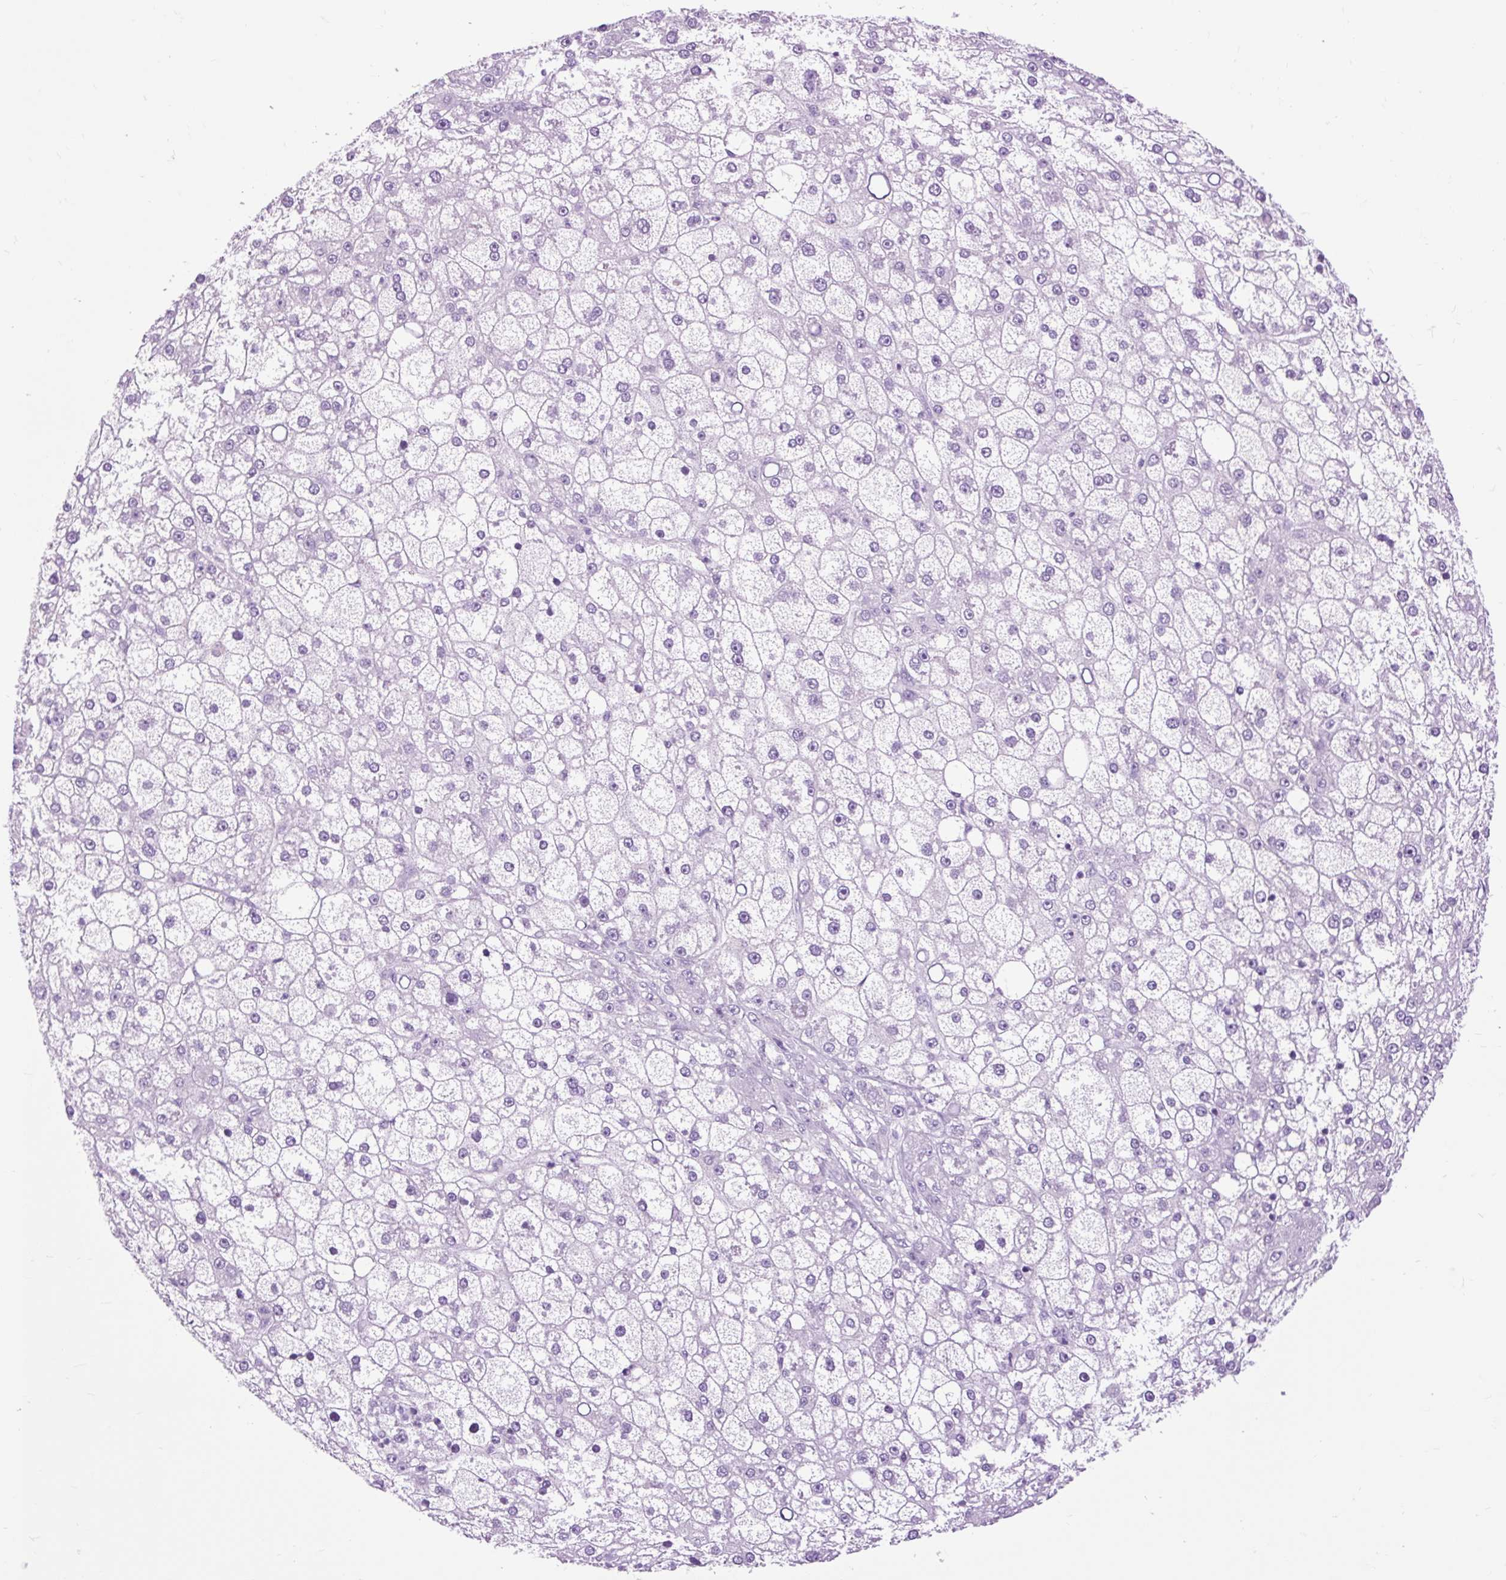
{"staining": {"intensity": "negative", "quantity": "none", "location": "none"}, "tissue": "liver cancer", "cell_type": "Tumor cells", "image_type": "cancer", "snomed": [{"axis": "morphology", "description": "Carcinoma, Hepatocellular, NOS"}, {"axis": "topography", "description": "Liver"}], "caption": "DAB immunohistochemical staining of human liver hepatocellular carcinoma reveals no significant positivity in tumor cells.", "gene": "DPP6", "patient": {"sex": "male", "age": 67}}